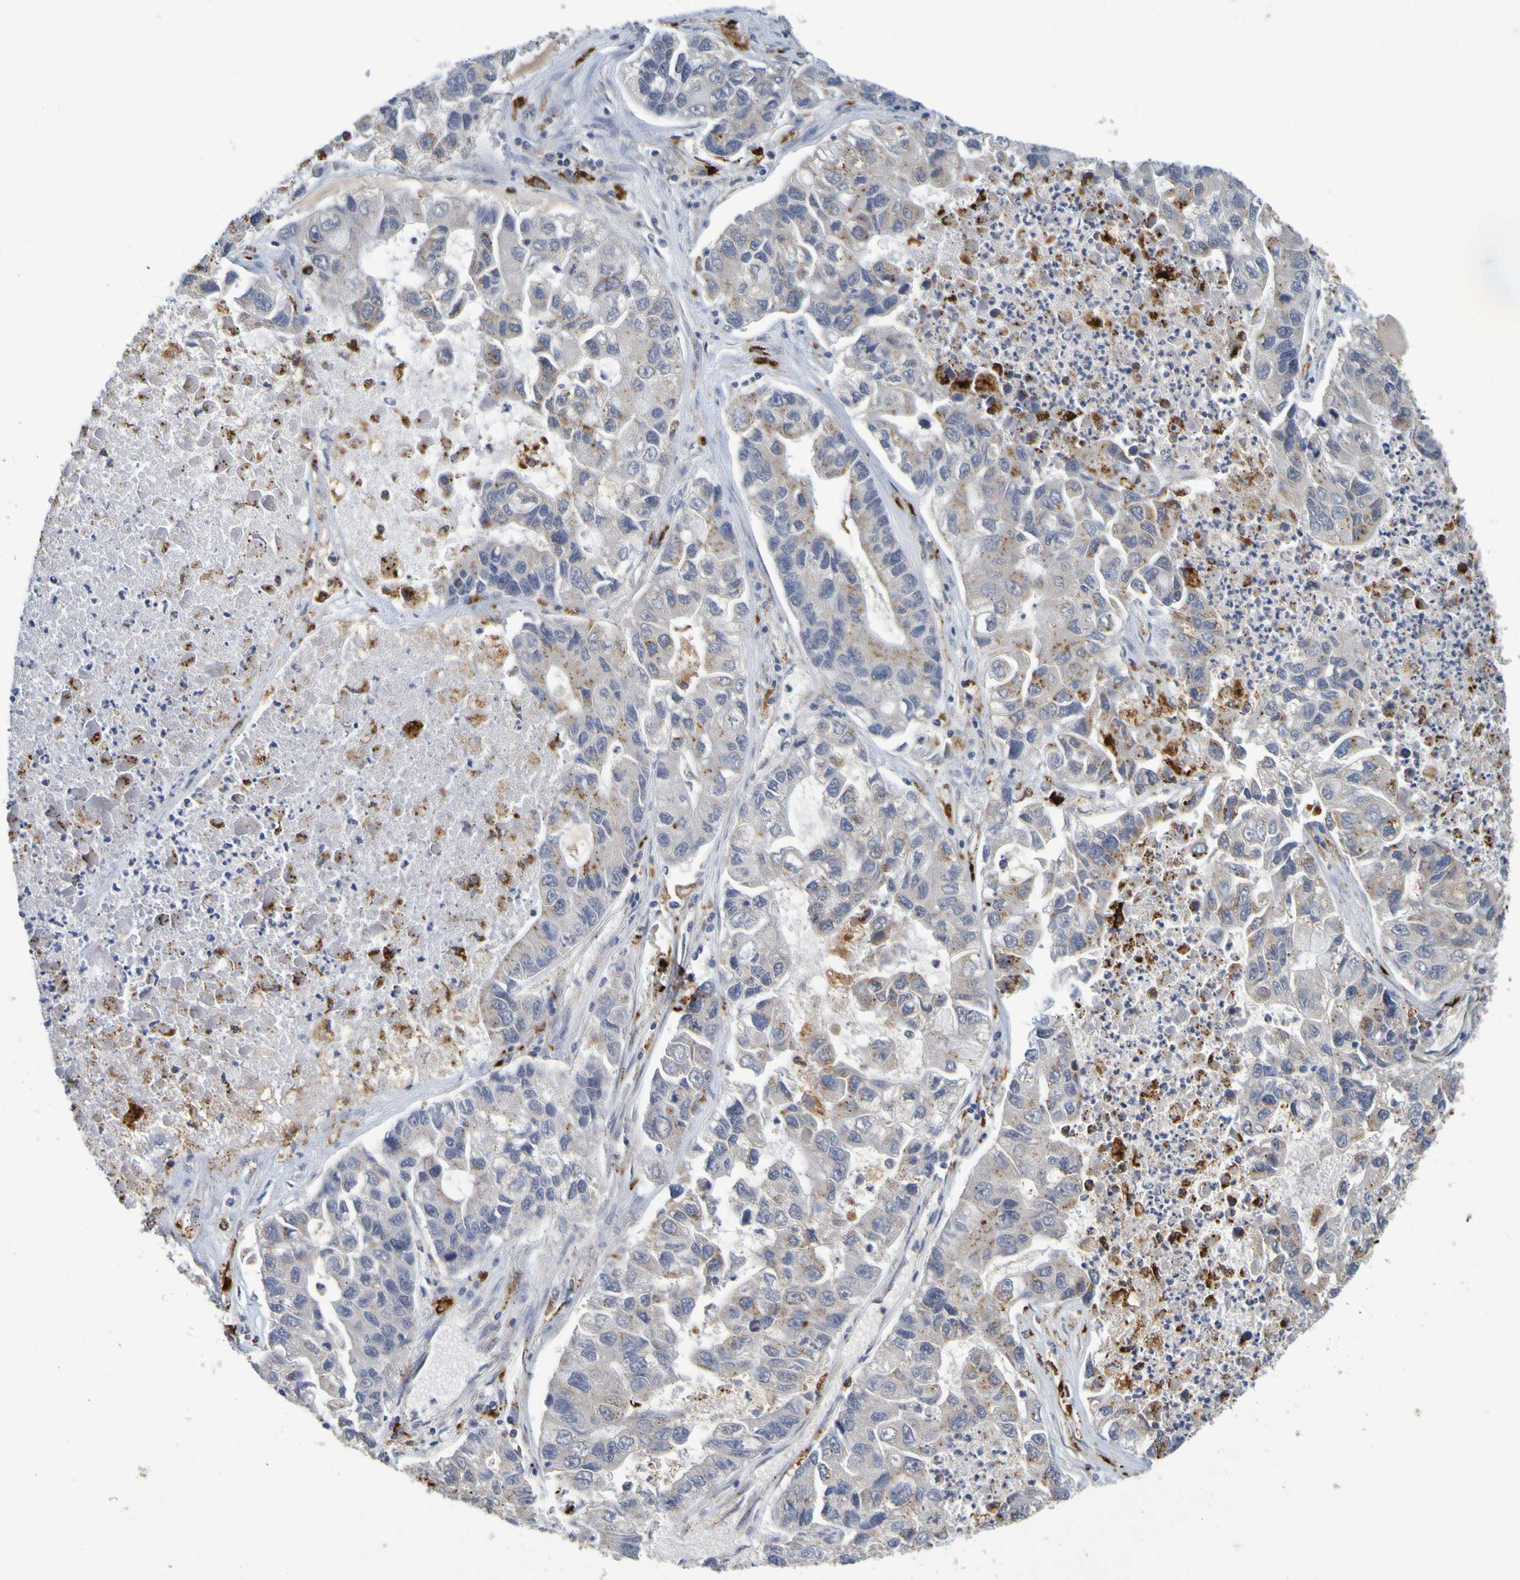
{"staining": {"intensity": "moderate", "quantity": "25%-75%", "location": "cytoplasmic/membranous"}, "tissue": "lung cancer", "cell_type": "Tumor cells", "image_type": "cancer", "snomed": [{"axis": "morphology", "description": "Adenocarcinoma, NOS"}, {"axis": "topography", "description": "Lung"}], "caption": "Immunohistochemical staining of lung cancer displays medium levels of moderate cytoplasmic/membranous protein positivity in about 25%-75% of tumor cells.", "gene": "TPH1", "patient": {"sex": "female", "age": 51}}